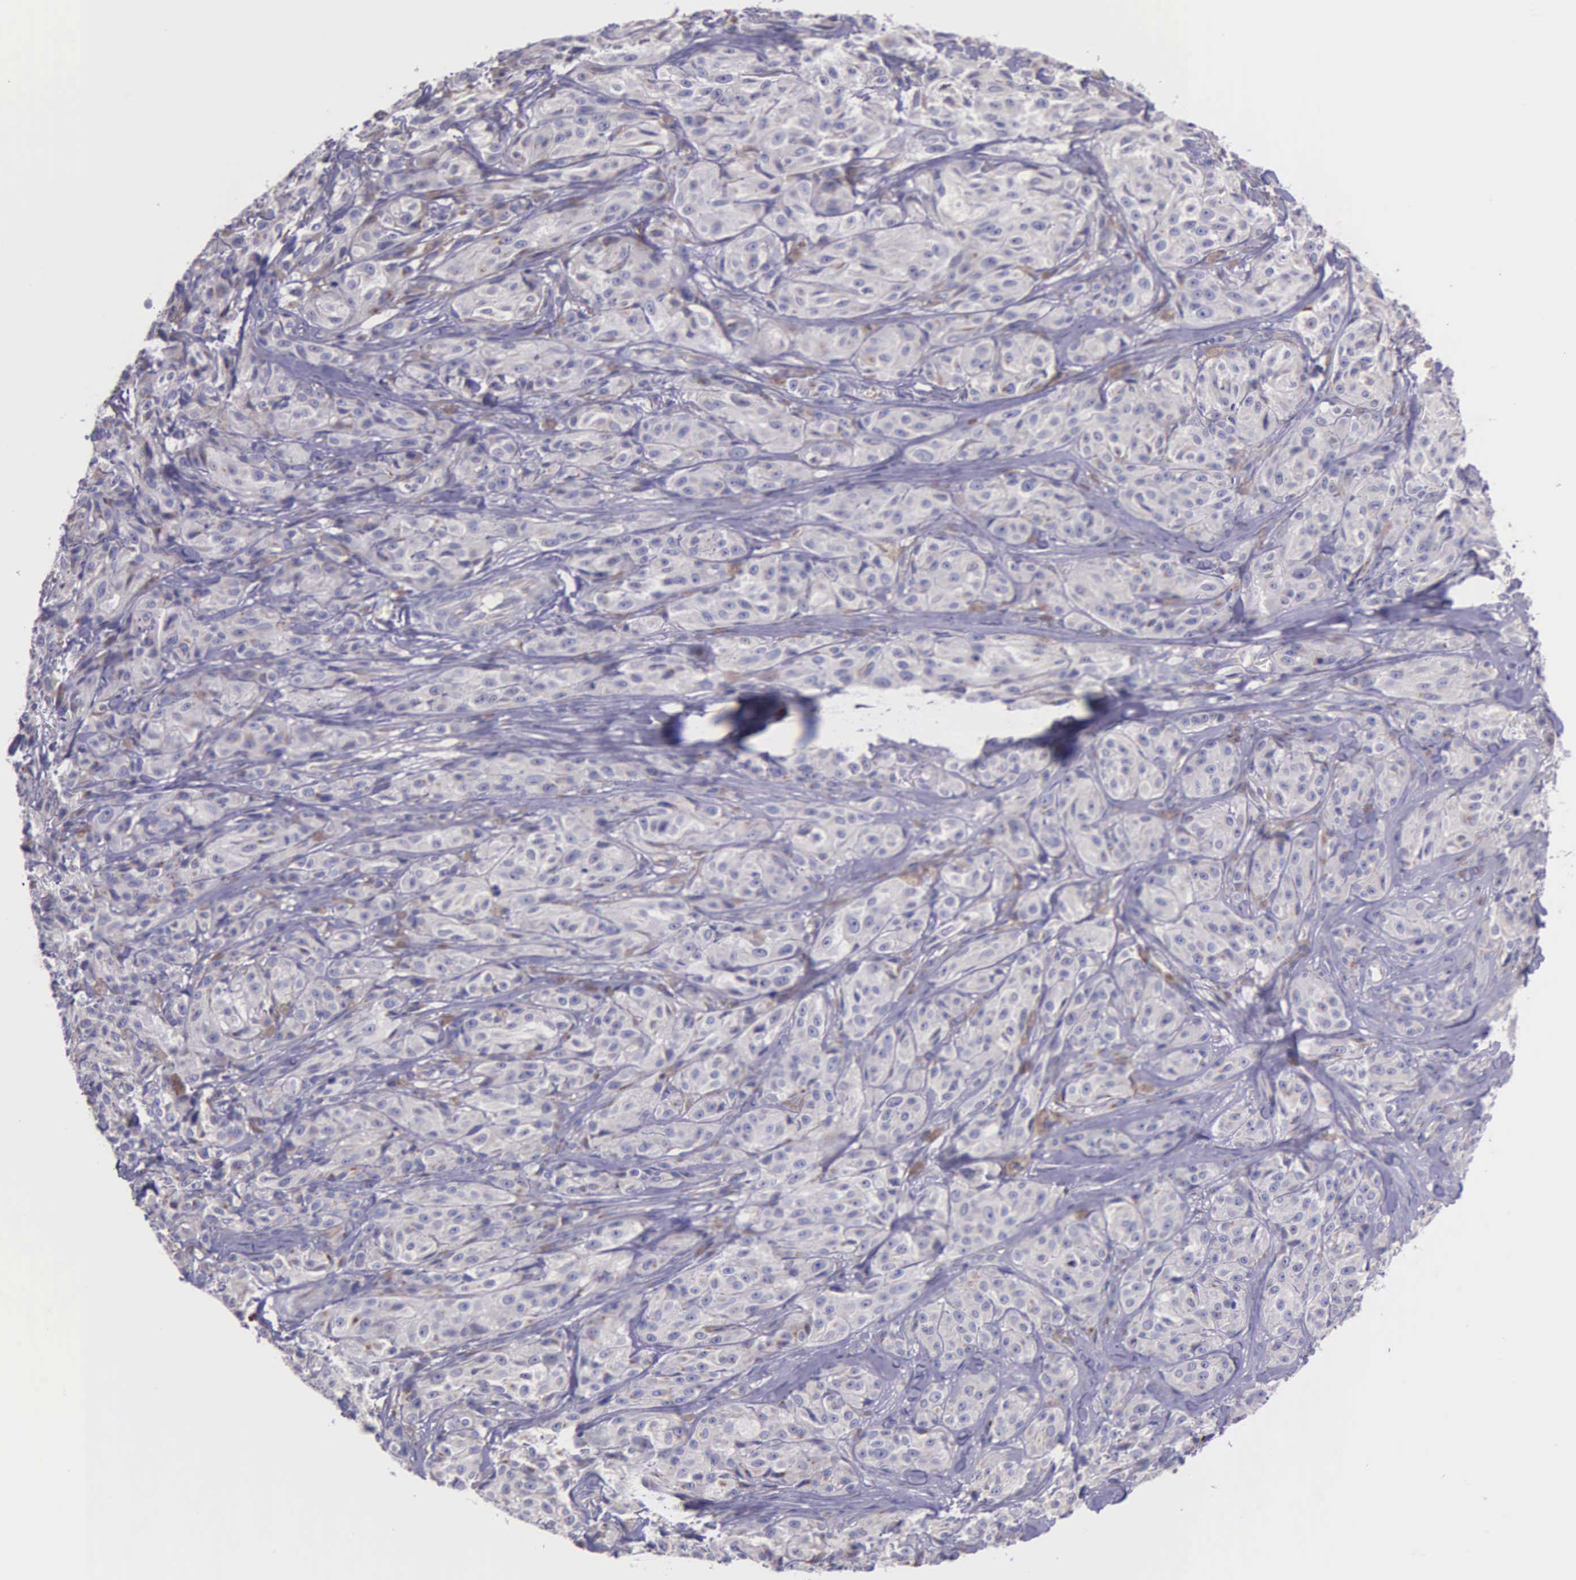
{"staining": {"intensity": "negative", "quantity": "none", "location": "none"}, "tissue": "melanoma", "cell_type": "Tumor cells", "image_type": "cancer", "snomed": [{"axis": "morphology", "description": "Malignant melanoma, NOS"}, {"axis": "topography", "description": "Skin"}], "caption": "Malignant melanoma stained for a protein using IHC reveals no positivity tumor cells.", "gene": "ZC3H12B", "patient": {"sex": "male", "age": 56}}